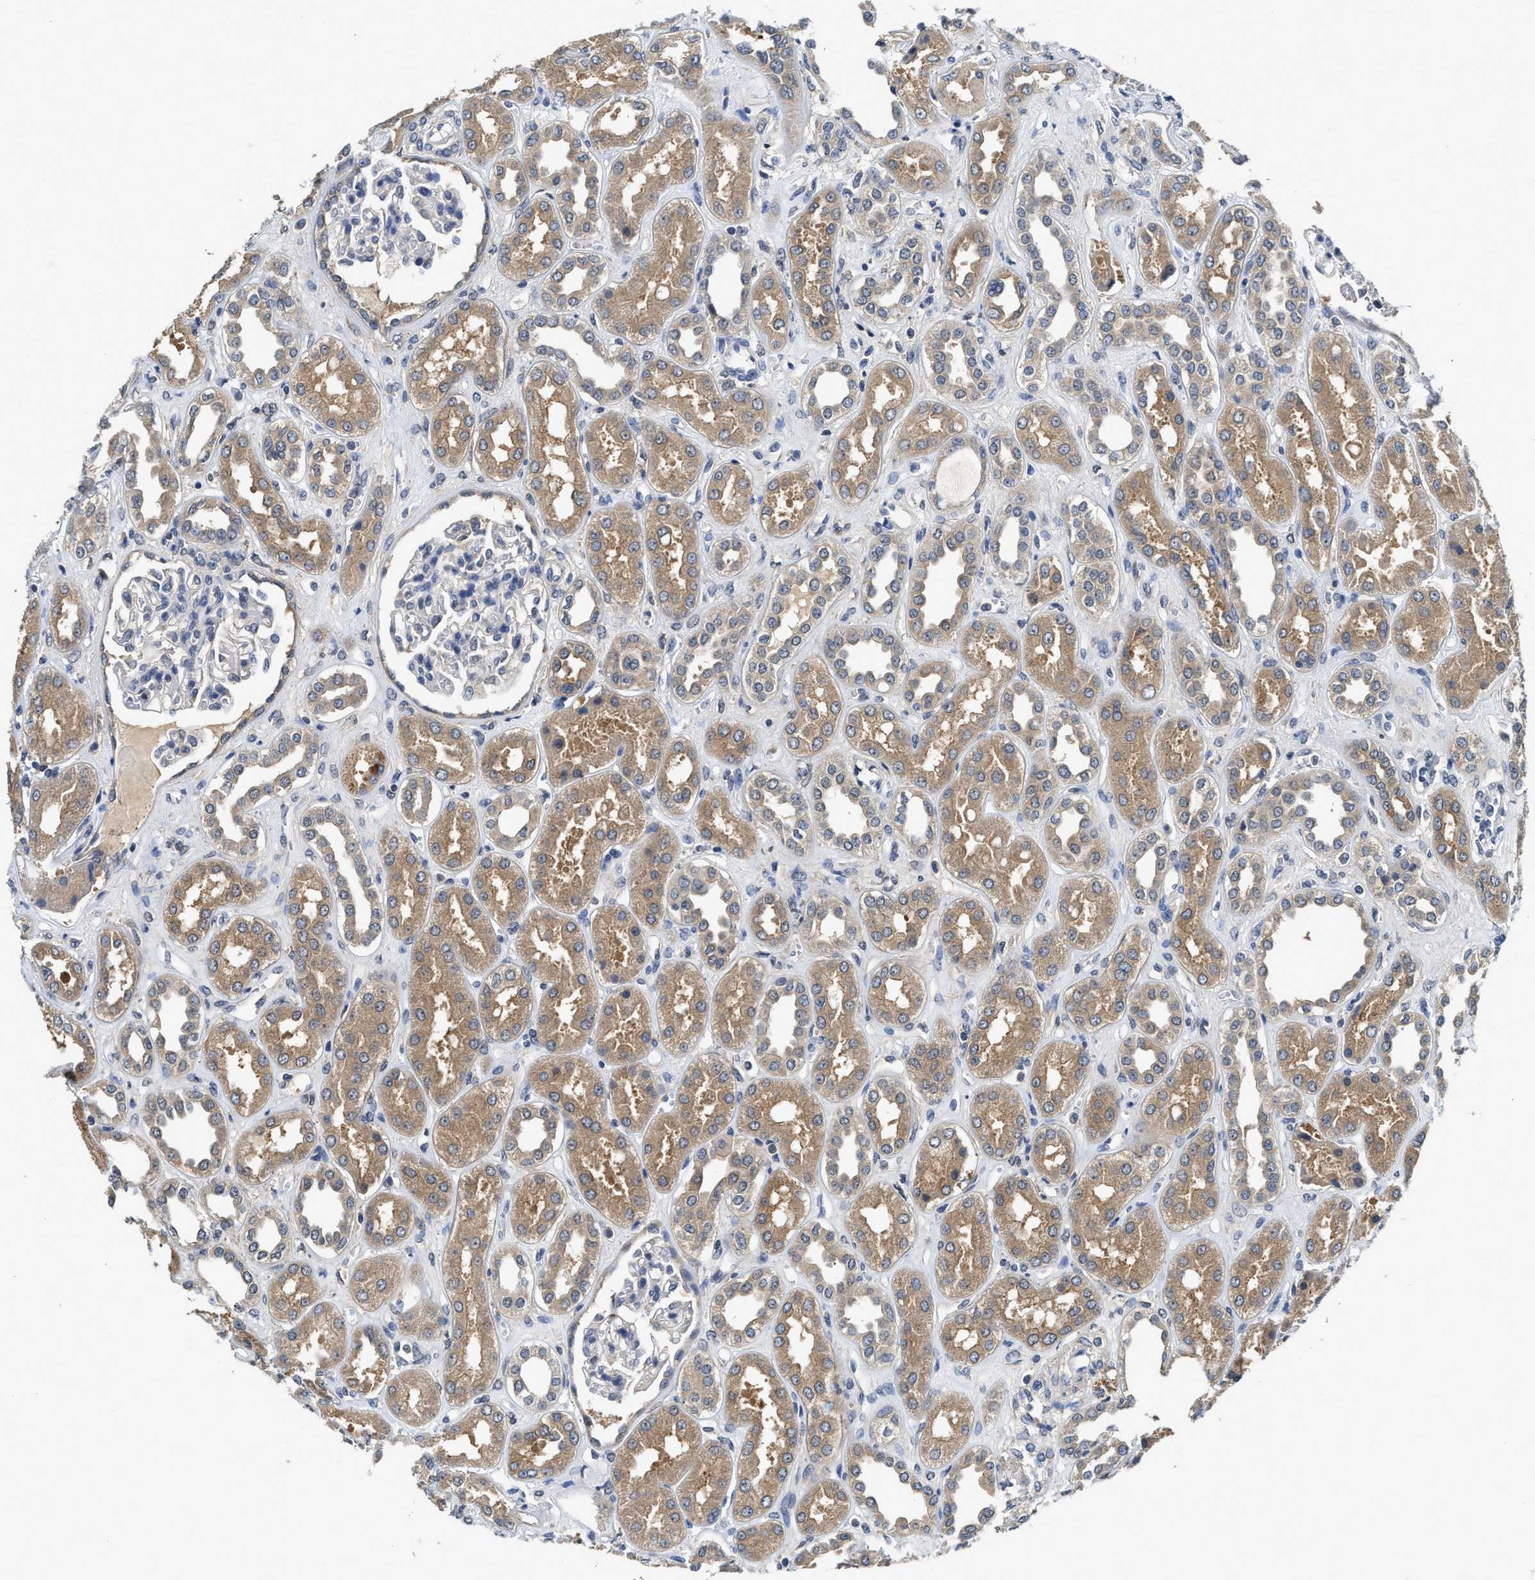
{"staining": {"intensity": "negative", "quantity": "none", "location": "none"}, "tissue": "kidney", "cell_type": "Cells in glomeruli", "image_type": "normal", "snomed": [{"axis": "morphology", "description": "Normal tissue, NOS"}, {"axis": "topography", "description": "Kidney"}], "caption": "A high-resolution image shows IHC staining of benign kidney, which demonstrates no significant positivity in cells in glomeruli.", "gene": "INHA", "patient": {"sex": "male", "age": 59}}